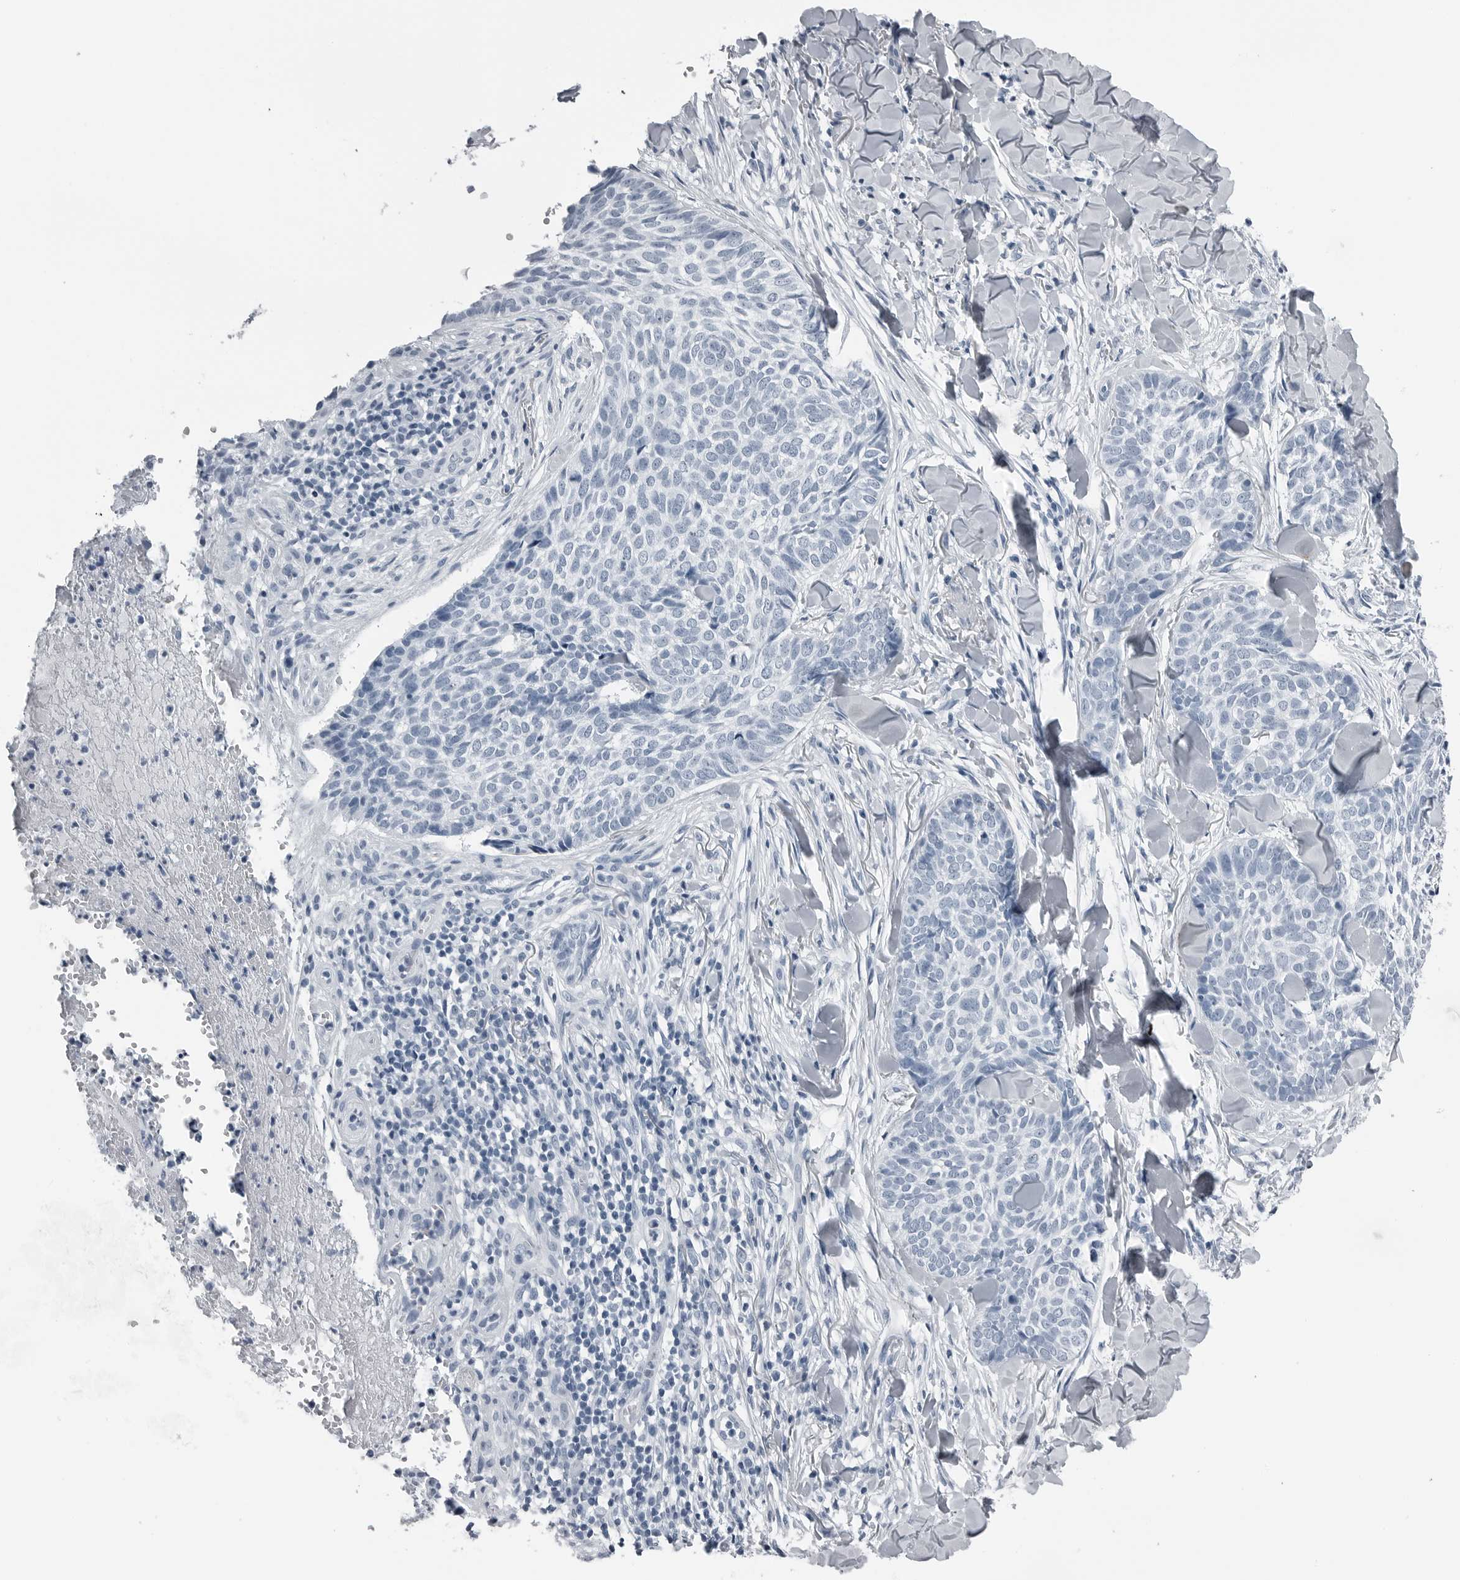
{"staining": {"intensity": "negative", "quantity": "none", "location": "none"}, "tissue": "skin cancer", "cell_type": "Tumor cells", "image_type": "cancer", "snomed": [{"axis": "morphology", "description": "Normal tissue, NOS"}, {"axis": "morphology", "description": "Basal cell carcinoma"}, {"axis": "topography", "description": "Skin"}], "caption": "DAB (3,3'-diaminobenzidine) immunohistochemical staining of skin cancer reveals no significant positivity in tumor cells. (DAB IHC, high magnification).", "gene": "SPINK1", "patient": {"sex": "male", "age": 67}}